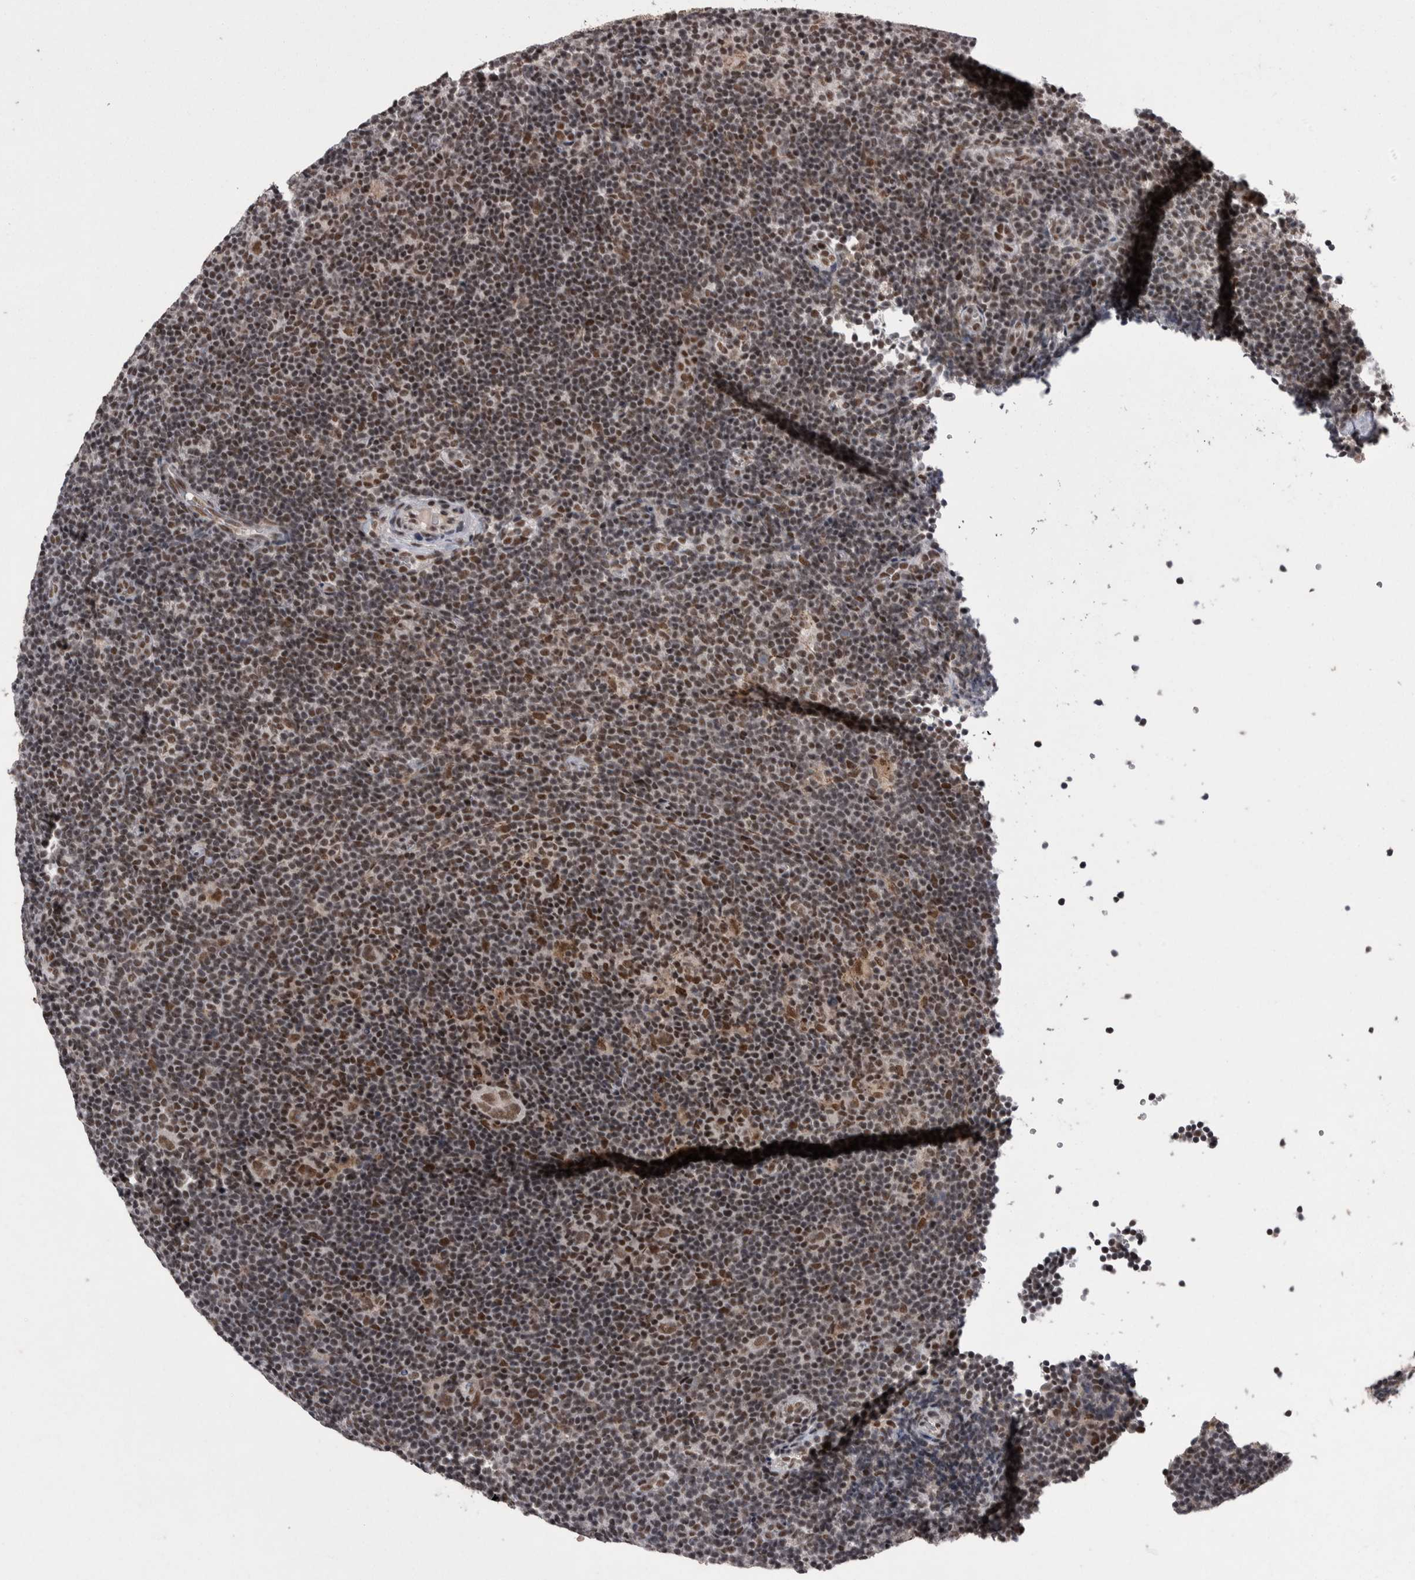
{"staining": {"intensity": "strong", "quantity": ">75%", "location": "nuclear"}, "tissue": "lymphoma", "cell_type": "Tumor cells", "image_type": "cancer", "snomed": [{"axis": "morphology", "description": "Hodgkin's disease, NOS"}, {"axis": "topography", "description": "Lymph node"}], "caption": "Hodgkin's disease tissue exhibits strong nuclear staining in about >75% of tumor cells, visualized by immunohistochemistry.", "gene": "DMTF1", "patient": {"sex": "female", "age": 57}}